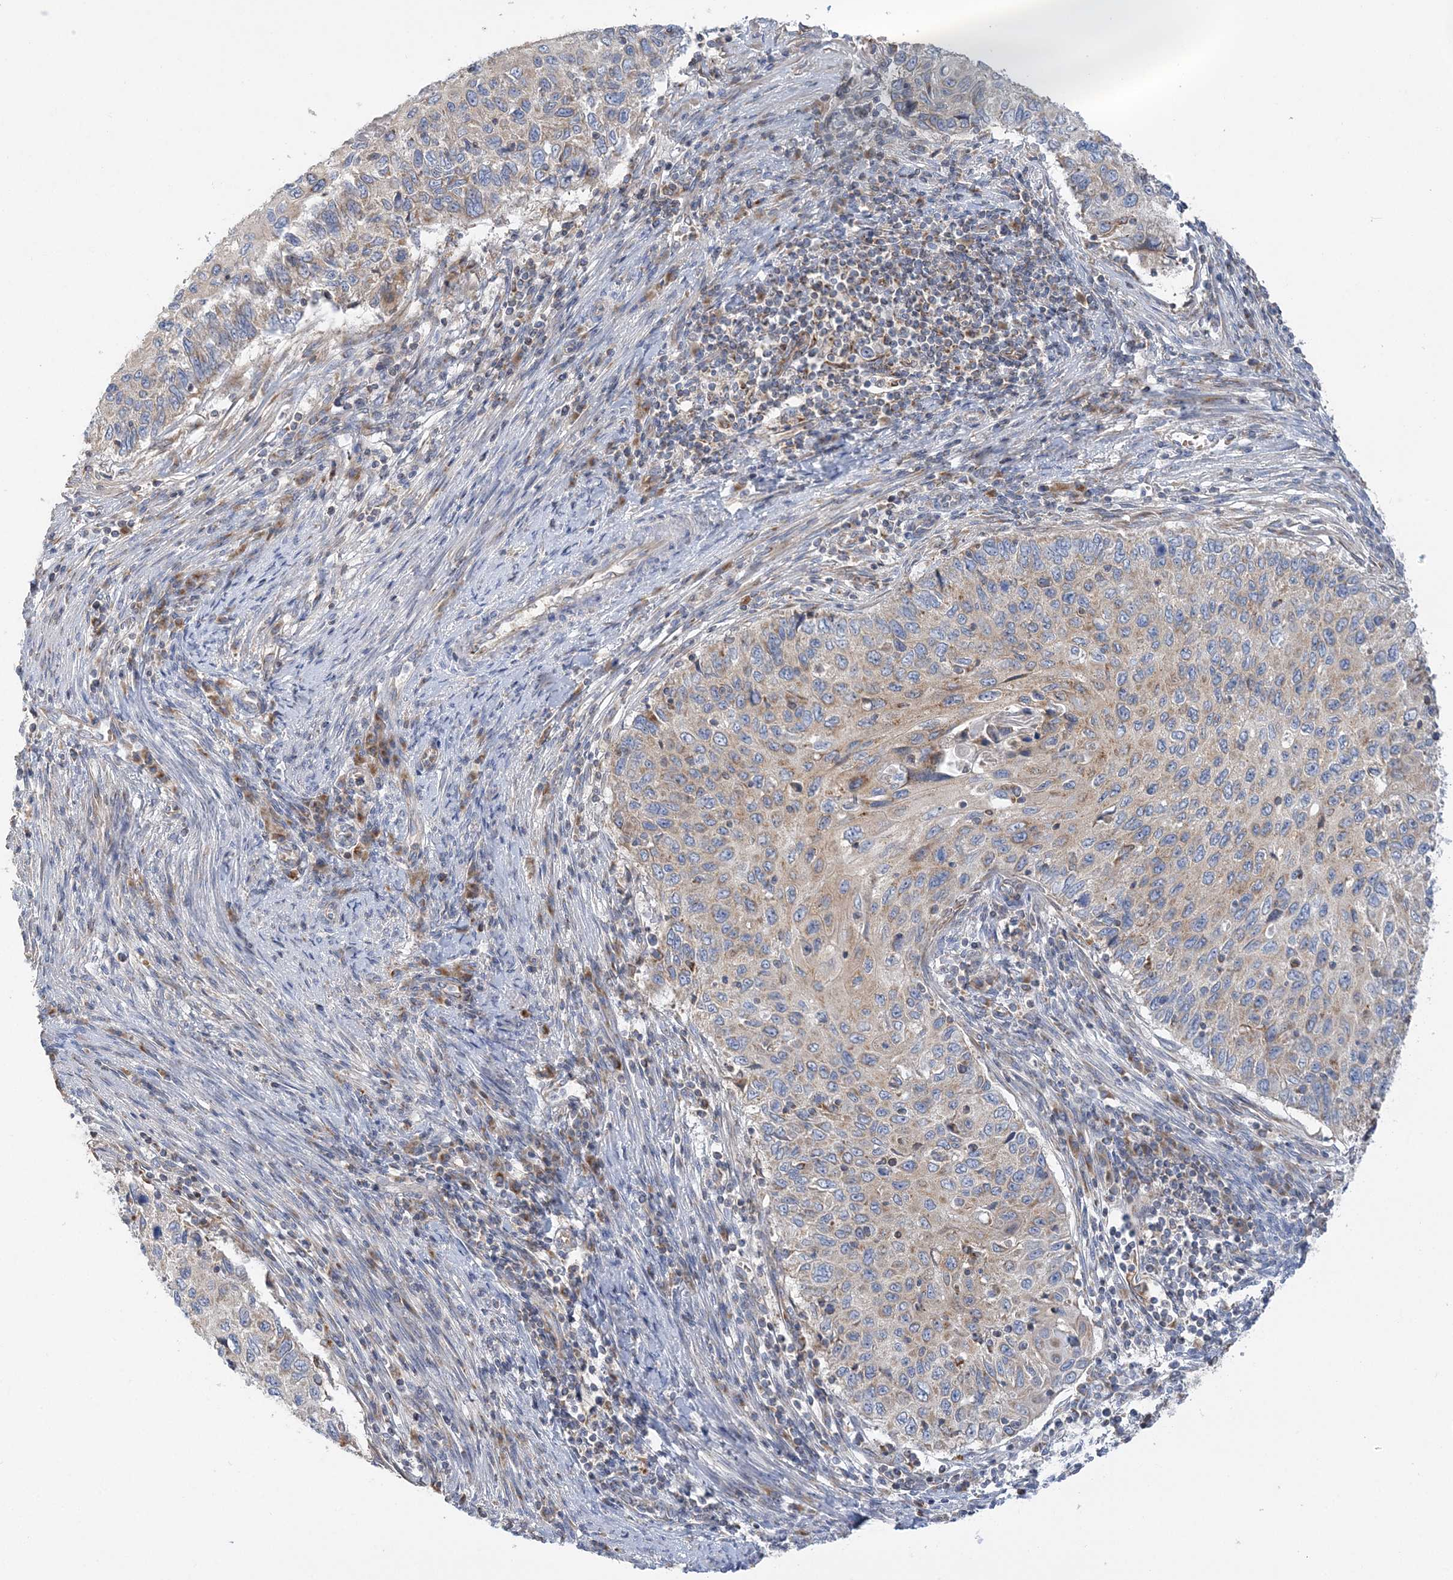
{"staining": {"intensity": "weak", "quantity": "25%-75%", "location": "cytoplasmic/membranous"}, "tissue": "cervical cancer", "cell_type": "Tumor cells", "image_type": "cancer", "snomed": [{"axis": "morphology", "description": "Squamous cell carcinoma, NOS"}, {"axis": "topography", "description": "Cervix"}], "caption": "IHC (DAB) staining of human cervical cancer displays weak cytoplasmic/membranous protein positivity in approximately 25%-75% of tumor cells.", "gene": "FAM114A2", "patient": {"sex": "female", "age": 70}}